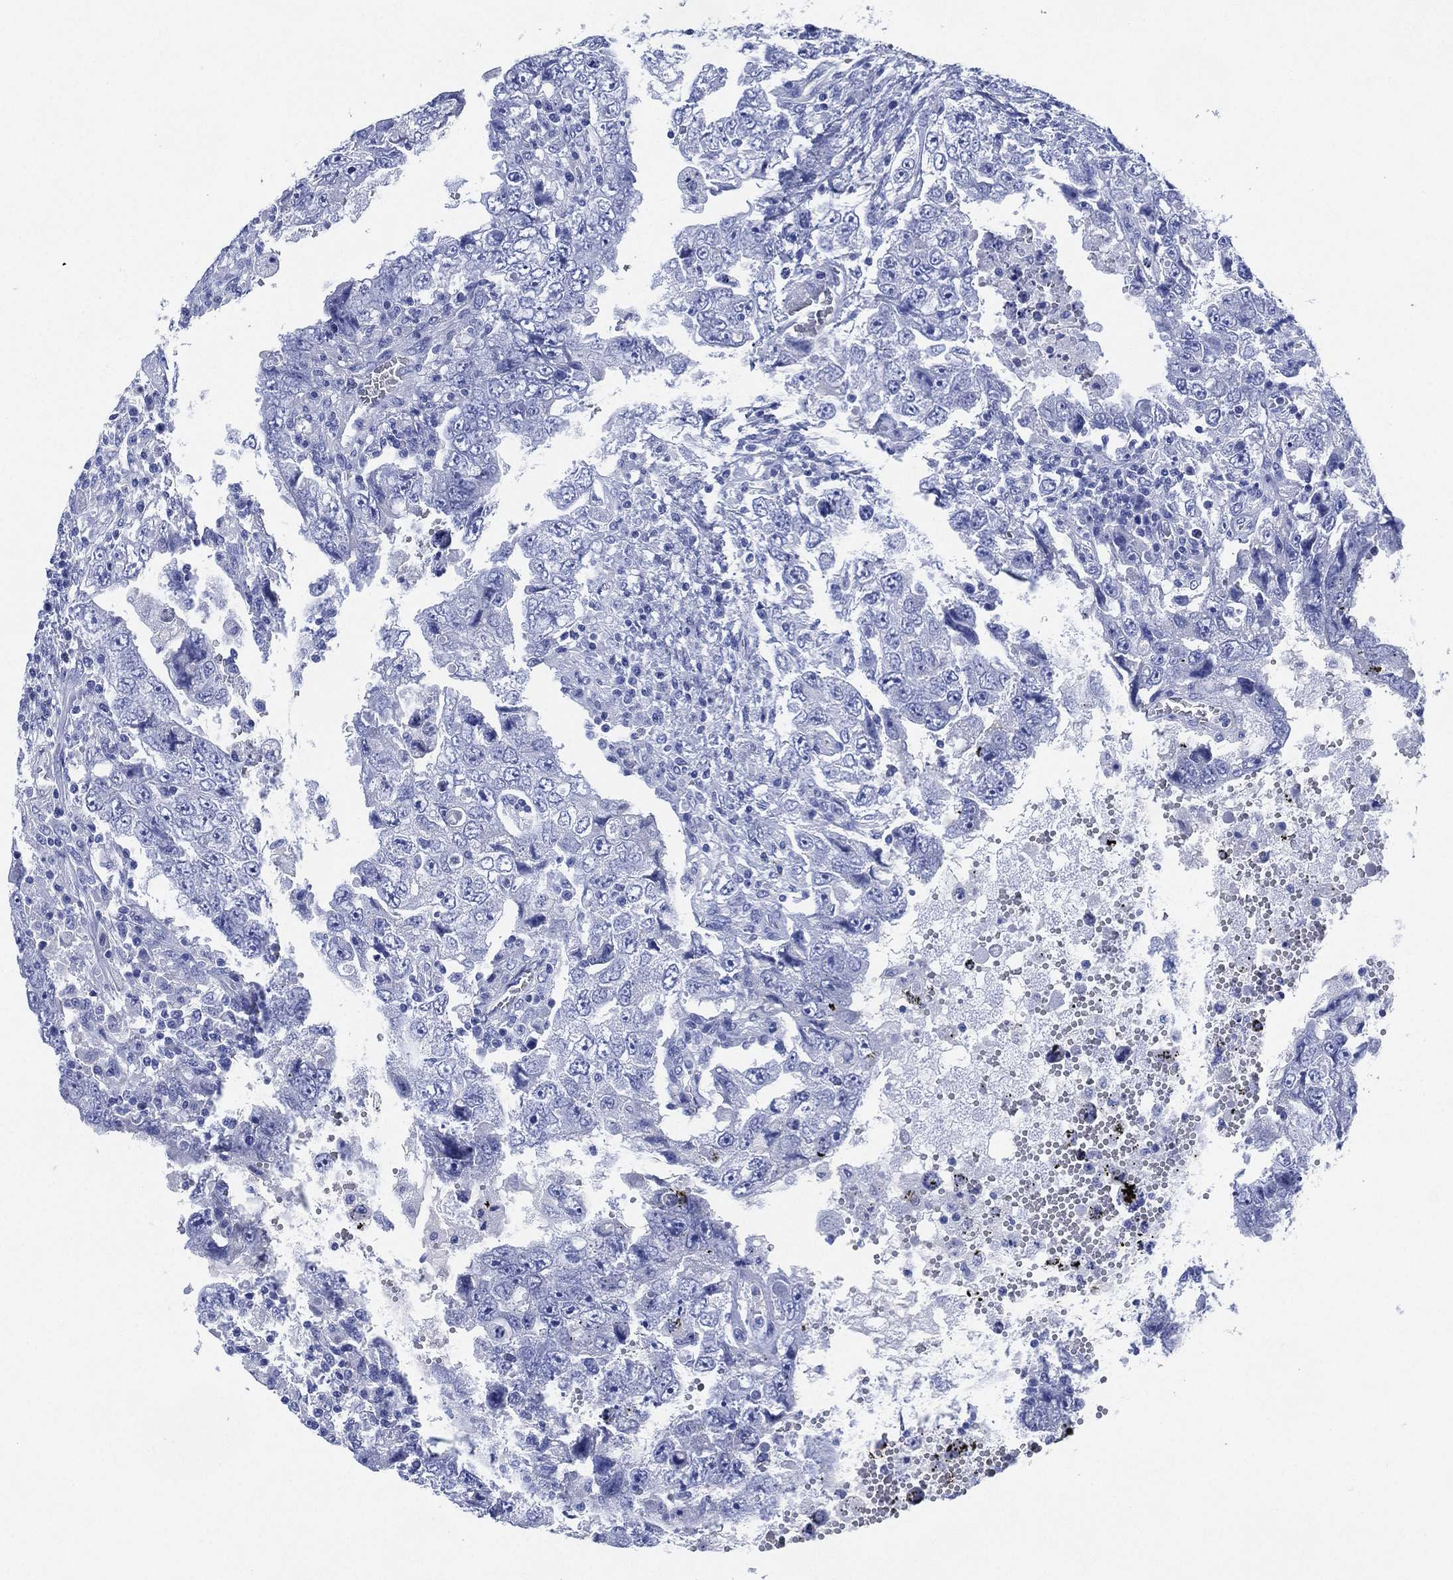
{"staining": {"intensity": "negative", "quantity": "none", "location": "none"}, "tissue": "testis cancer", "cell_type": "Tumor cells", "image_type": "cancer", "snomed": [{"axis": "morphology", "description": "Carcinoma, Embryonal, NOS"}, {"axis": "topography", "description": "Testis"}], "caption": "This is a micrograph of immunohistochemistry staining of testis embryonal carcinoma, which shows no positivity in tumor cells.", "gene": "SIGLECL1", "patient": {"sex": "male", "age": 26}}